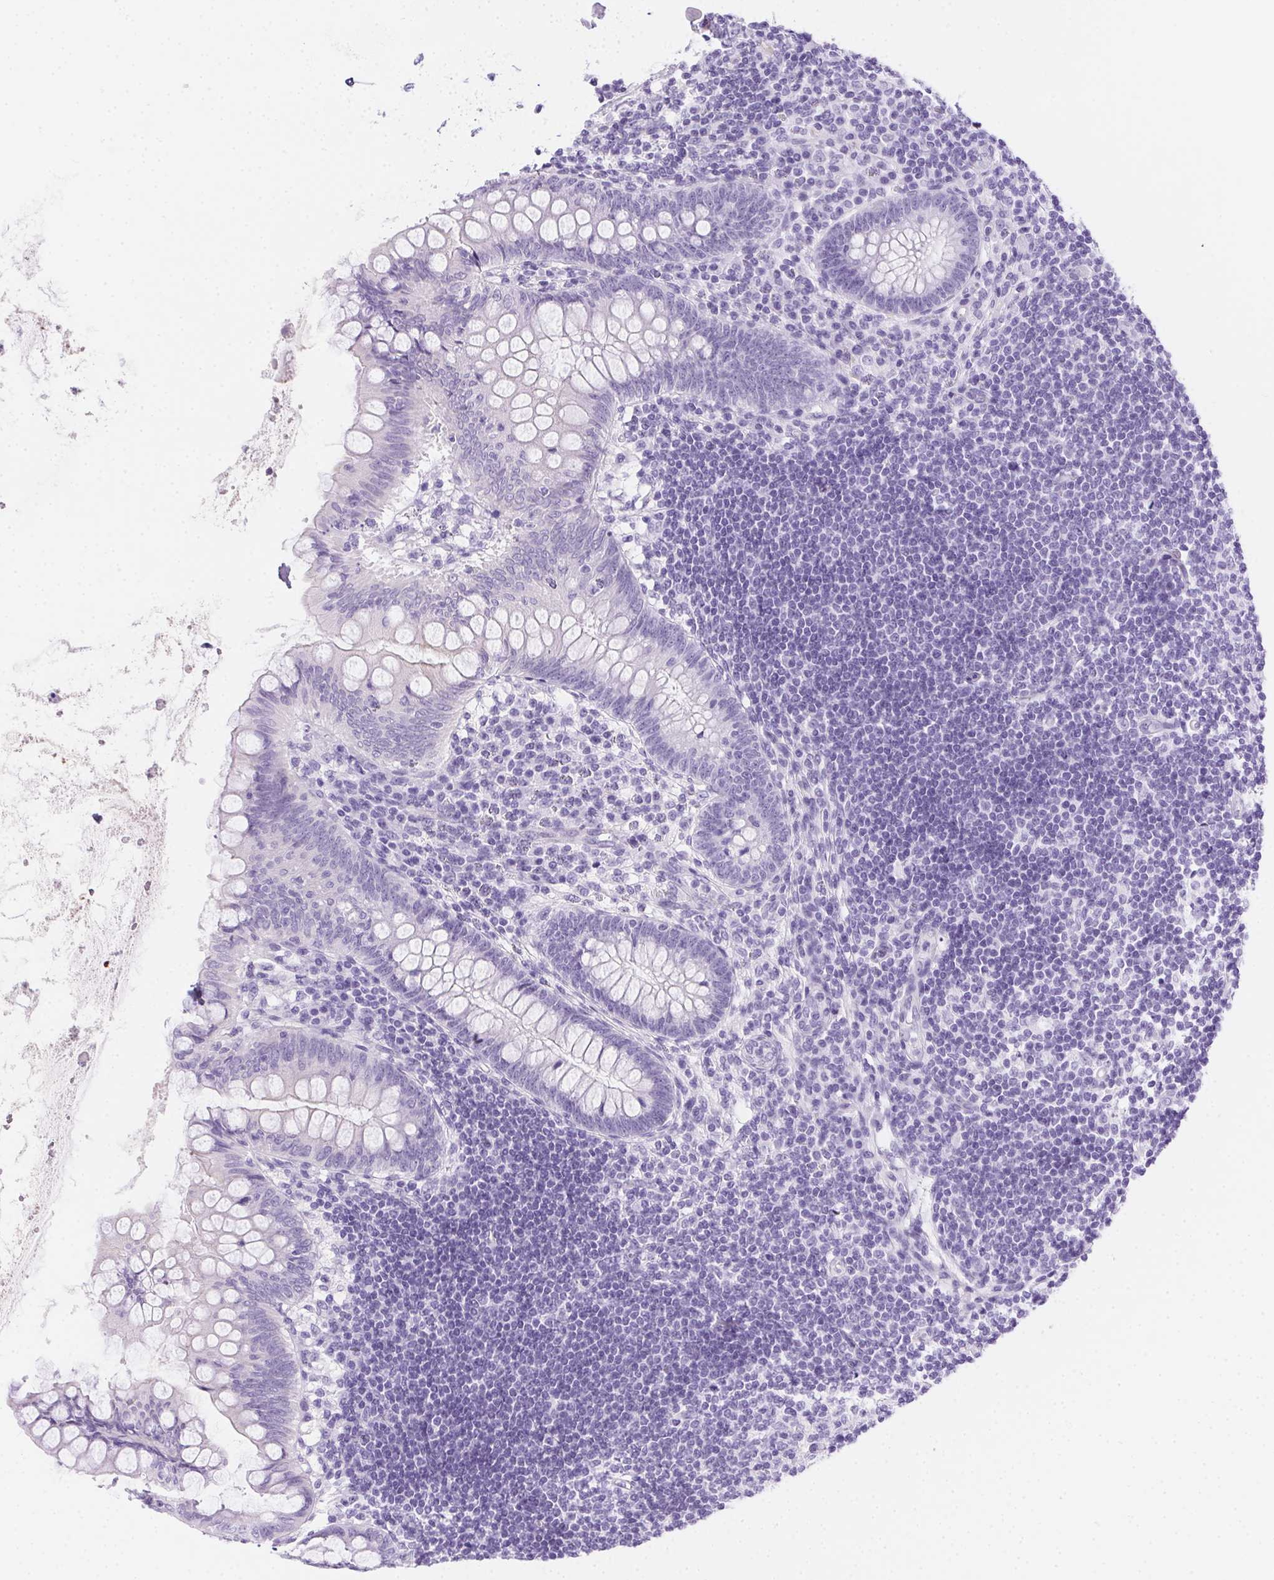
{"staining": {"intensity": "negative", "quantity": "none", "location": "none"}, "tissue": "appendix", "cell_type": "Glandular cells", "image_type": "normal", "snomed": [{"axis": "morphology", "description": "Normal tissue, NOS"}, {"axis": "topography", "description": "Appendix"}], "caption": "Immunohistochemical staining of normal appendix exhibits no significant staining in glandular cells.", "gene": "SPACA5B", "patient": {"sex": "female", "age": 57}}